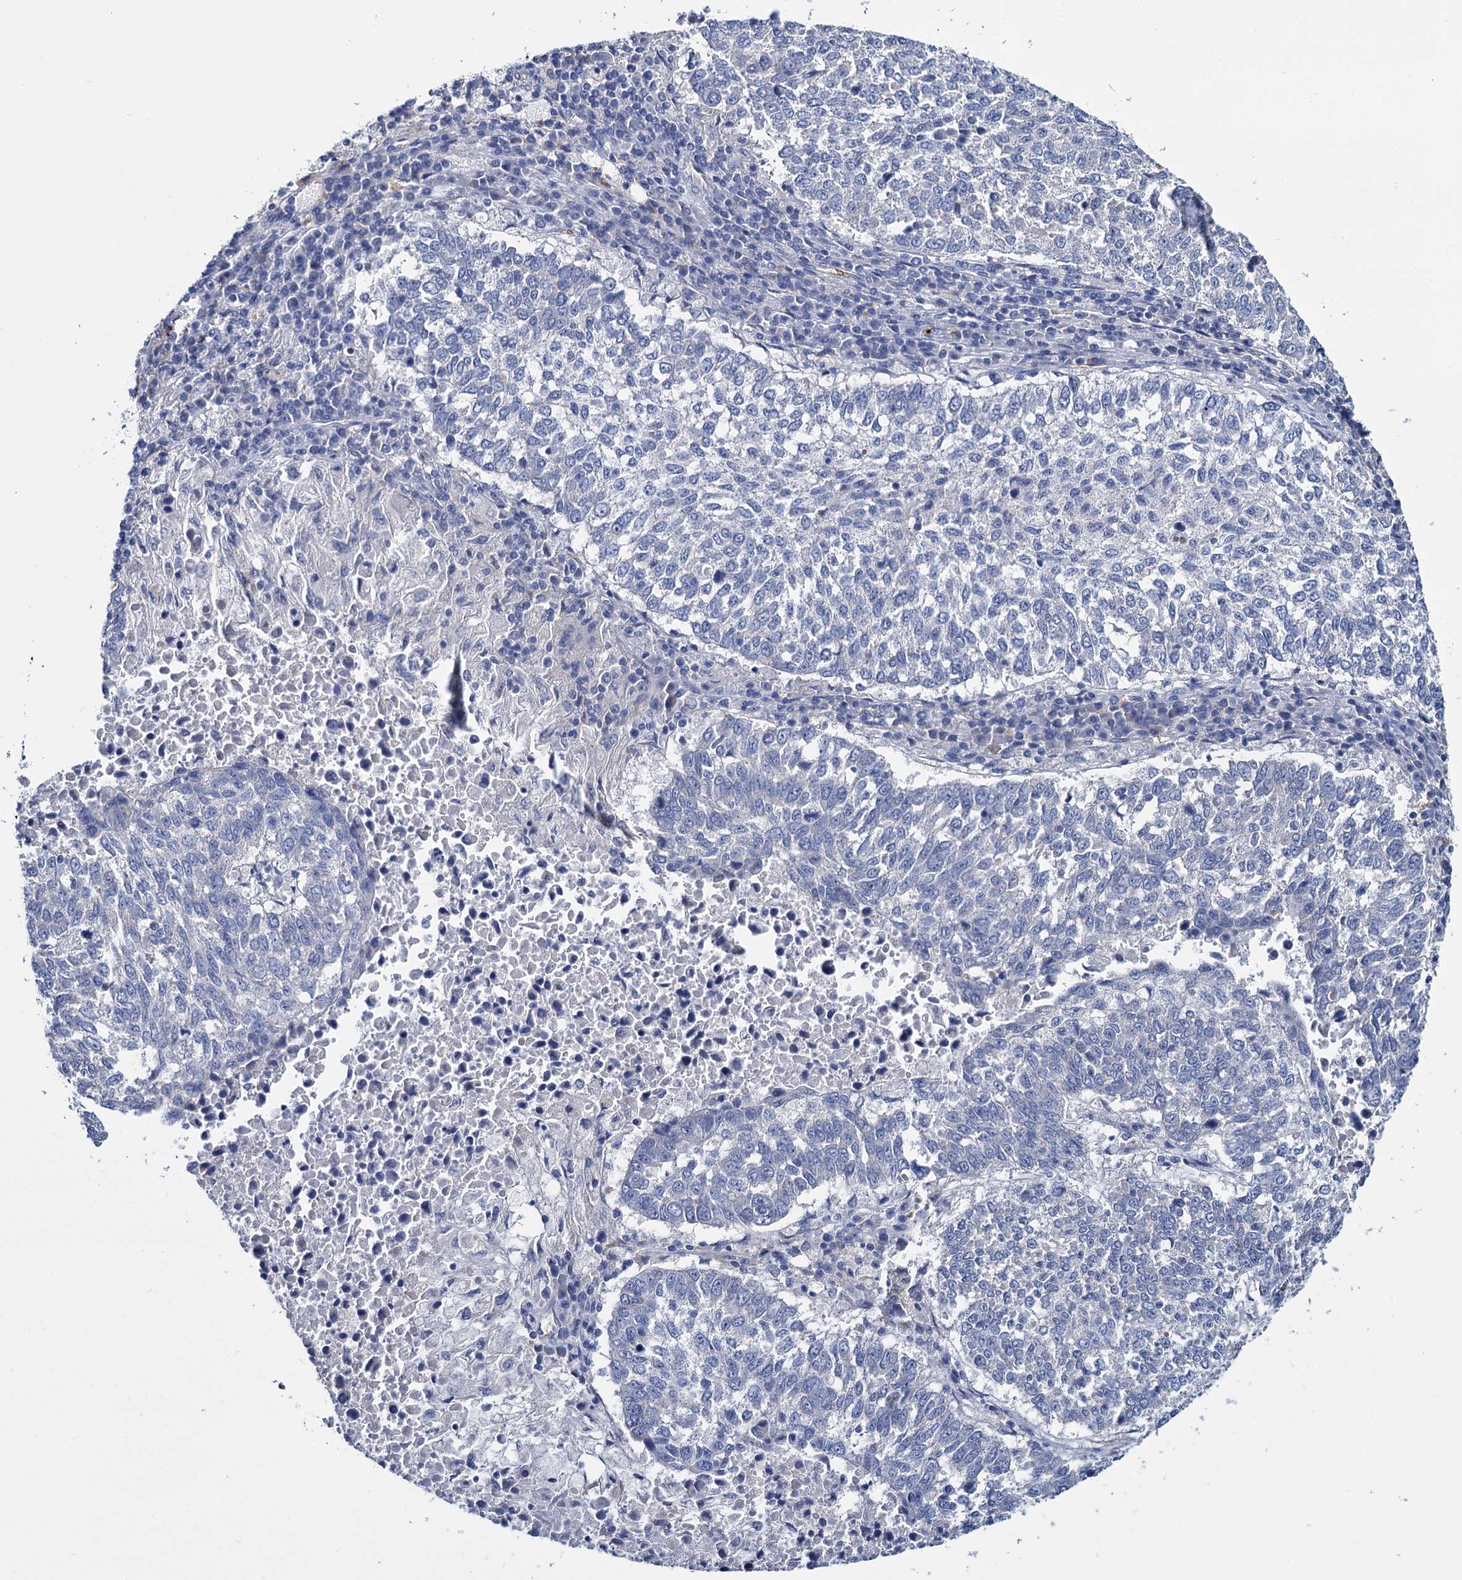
{"staining": {"intensity": "negative", "quantity": "none", "location": "none"}, "tissue": "lung cancer", "cell_type": "Tumor cells", "image_type": "cancer", "snomed": [{"axis": "morphology", "description": "Squamous cell carcinoma, NOS"}, {"axis": "topography", "description": "Lung"}], "caption": "Tumor cells are negative for protein expression in human squamous cell carcinoma (lung).", "gene": "ATG2A", "patient": {"sex": "male", "age": 73}}